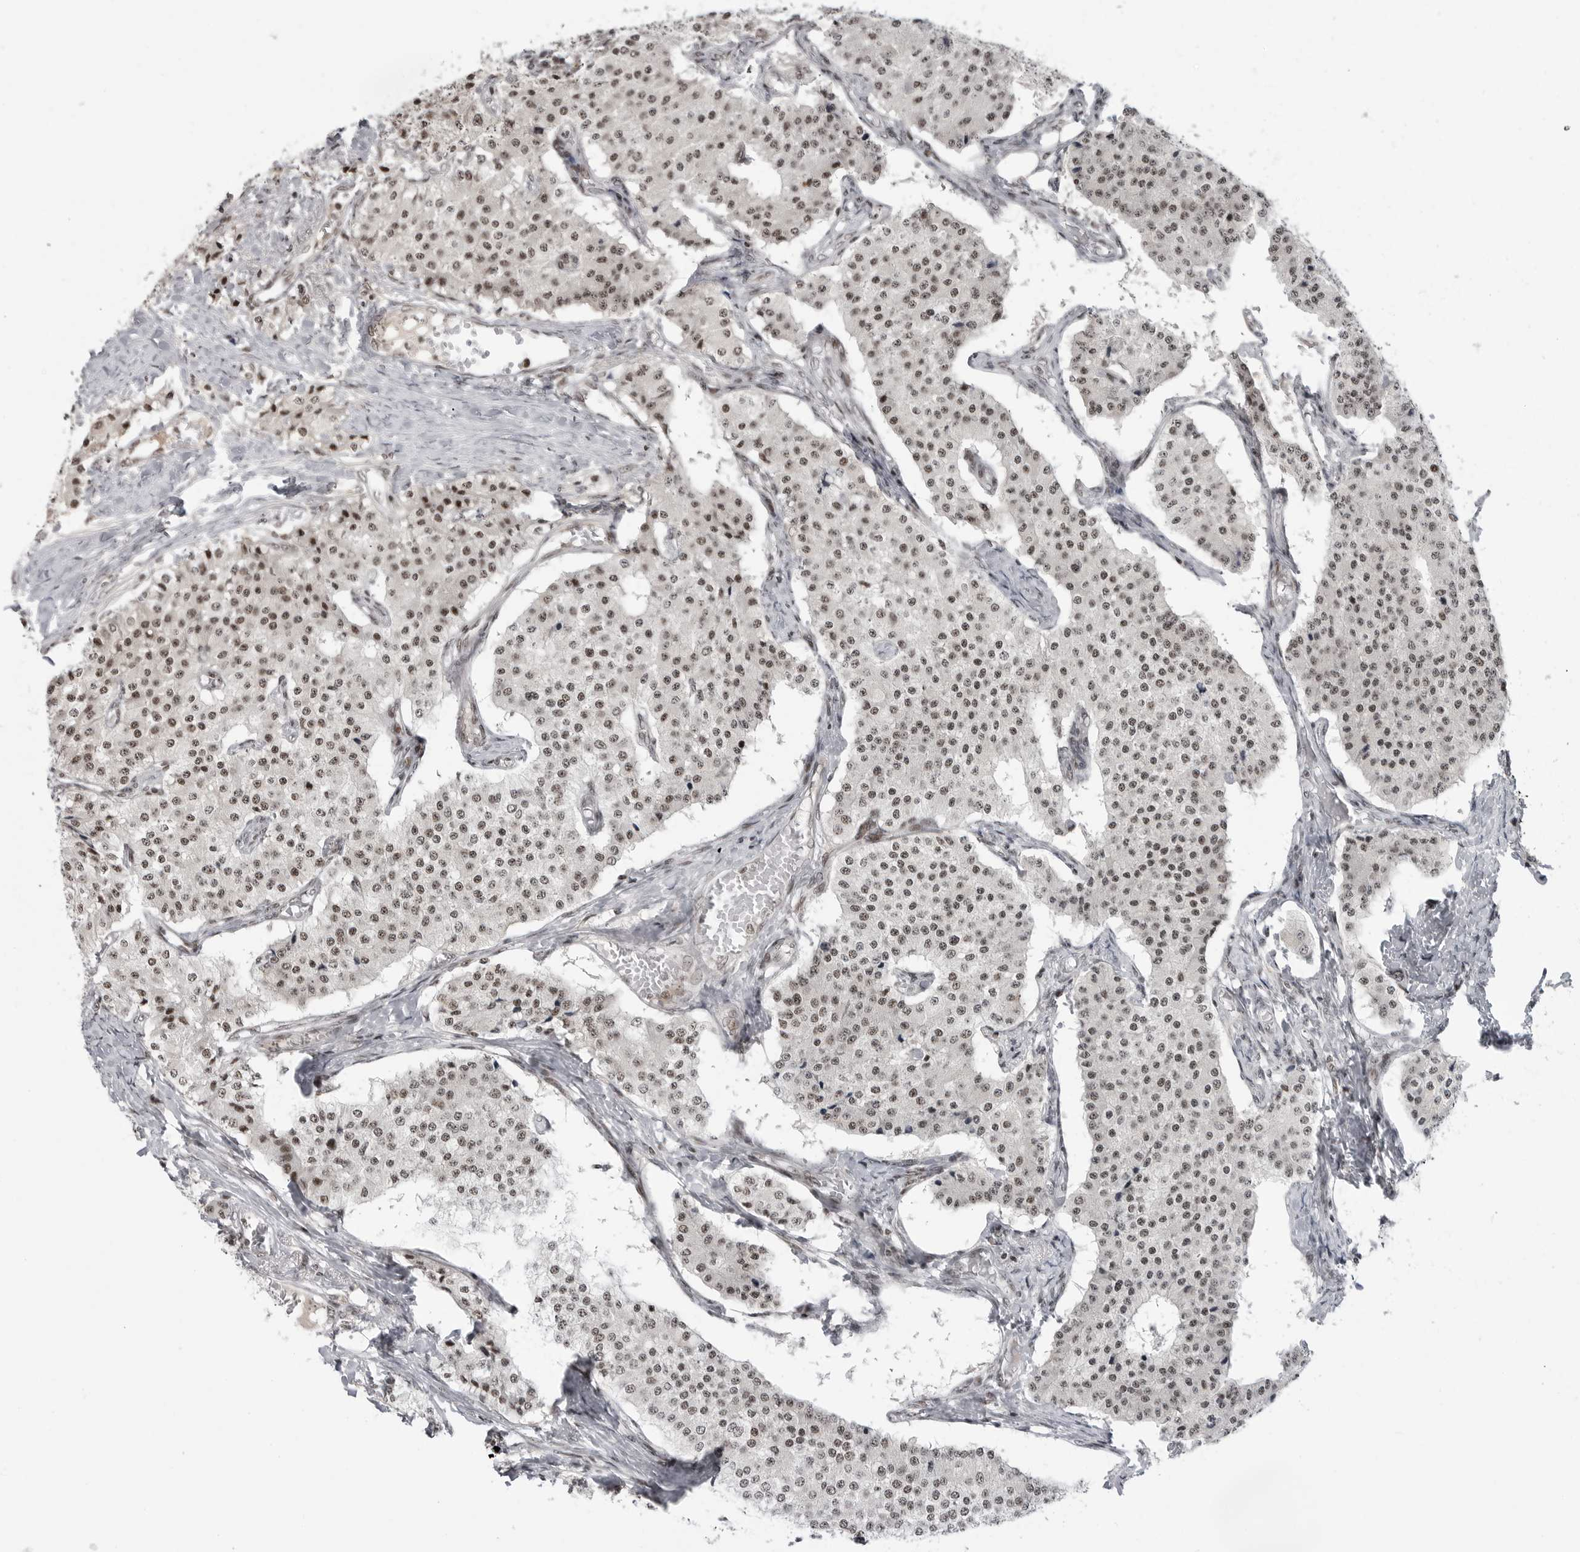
{"staining": {"intensity": "weak", "quantity": ">75%", "location": "nuclear"}, "tissue": "carcinoid", "cell_type": "Tumor cells", "image_type": "cancer", "snomed": [{"axis": "morphology", "description": "Carcinoid, malignant, NOS"}, {"axis": "topography", "description": "Colon"}], "caption": "Immunohistochemical staining of human malignant carcinoid shows low levels of weak nuclear protein staining in approximately >75% of tumor cells. The protein of interest is shown in brown color, while the nuclei are stained blue.", "gene": "TRIM66", "patient": {"sex": "female", "age": 52}}